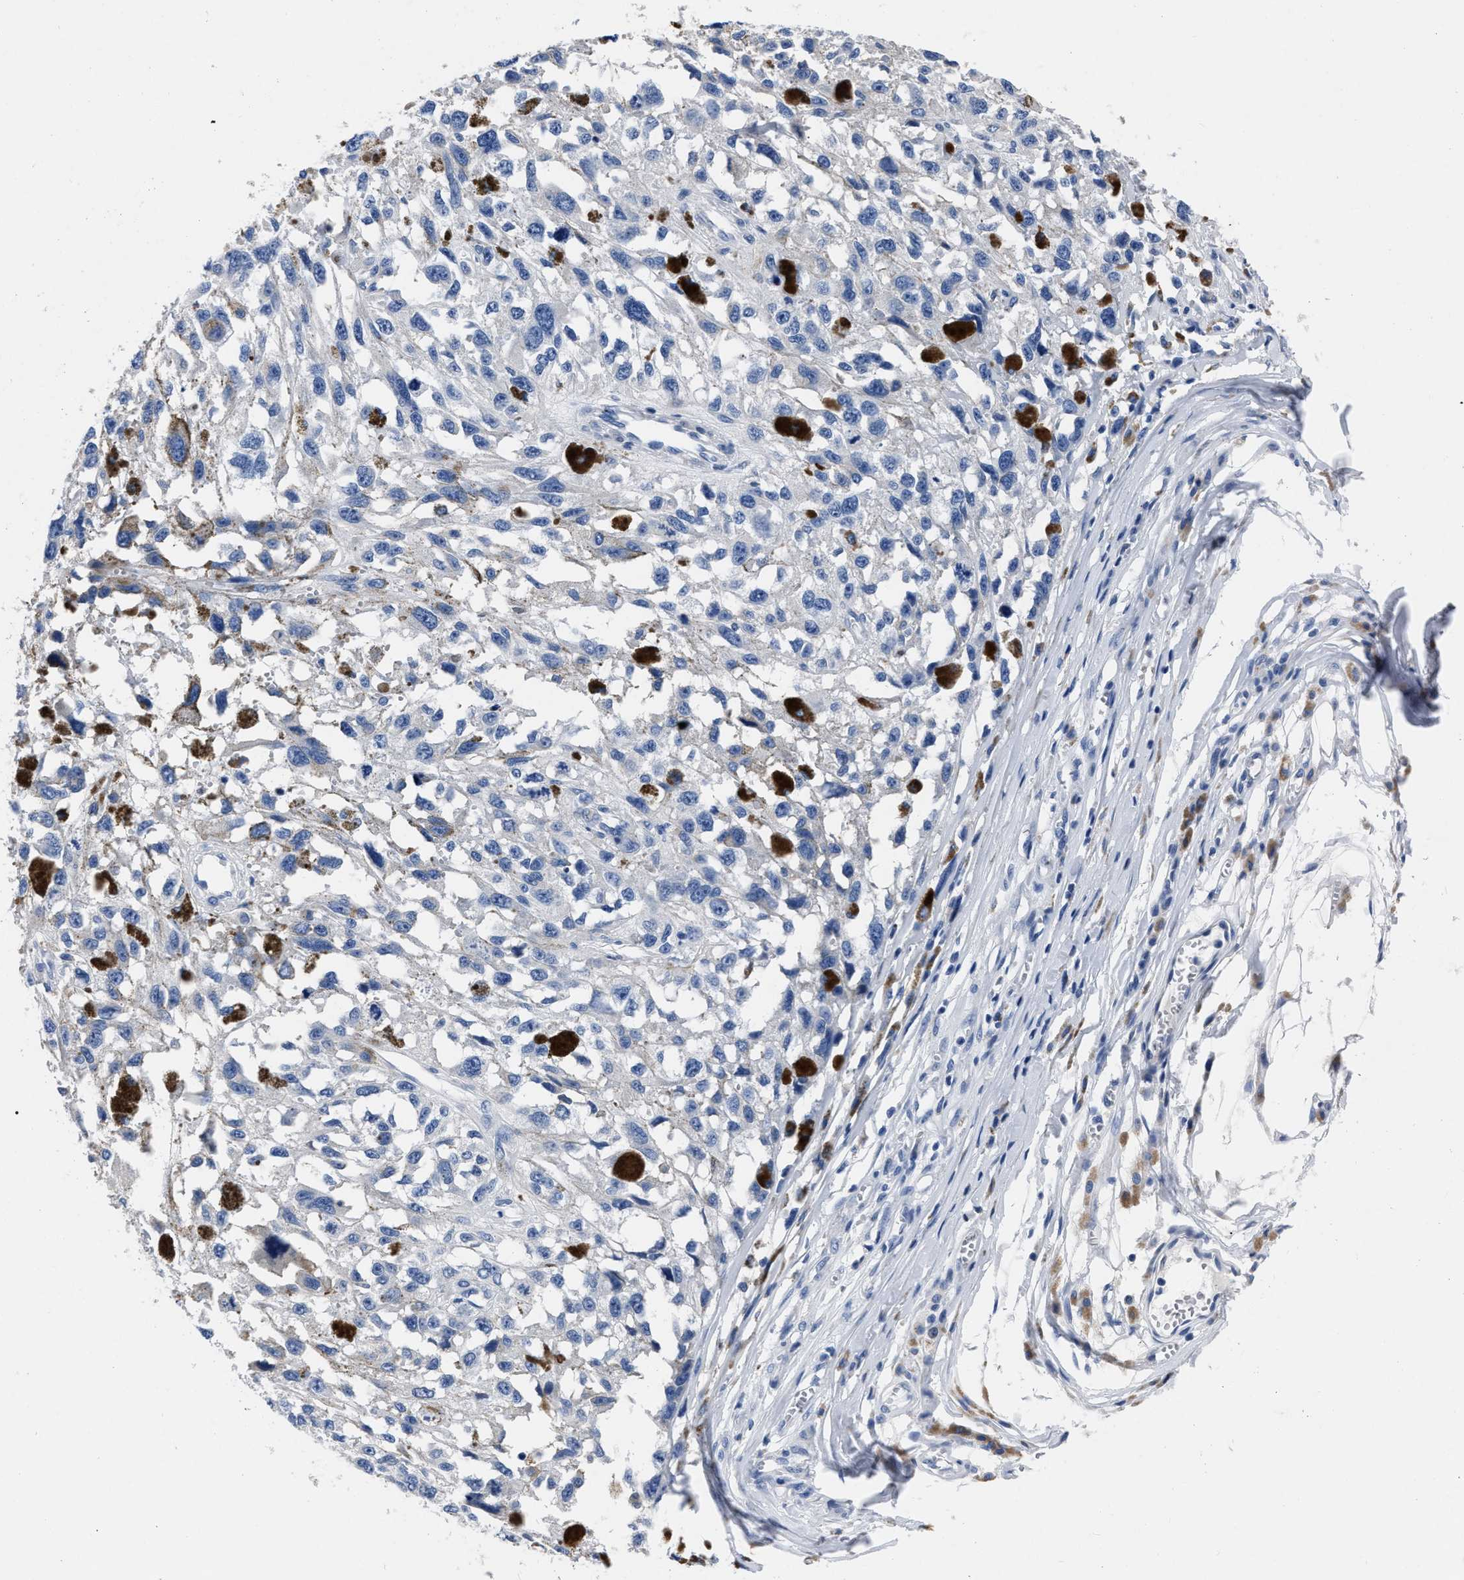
{"staining": {"intensity": "negative", "quantity": "none", "location": "none"}, "tissue": "melanoma", "cell_type": "Tumor cells", "image_type": "cancer", "snomed": [{"axis": "morphology", "description": "Malignant melanoma, Metastatic site"}, {"axis": "topography", "description": "Lymph node"}], "caption": "DAB immunohistochemical staining of human malignant melanoma (metastatic site) exhibits no significant expression in tumor cells. (DAB immunohistochemistry (IHC) with hematoxylin counter stain).", "gene": "MOV10L1", "patient": {"sex": "male", "age": 59}}